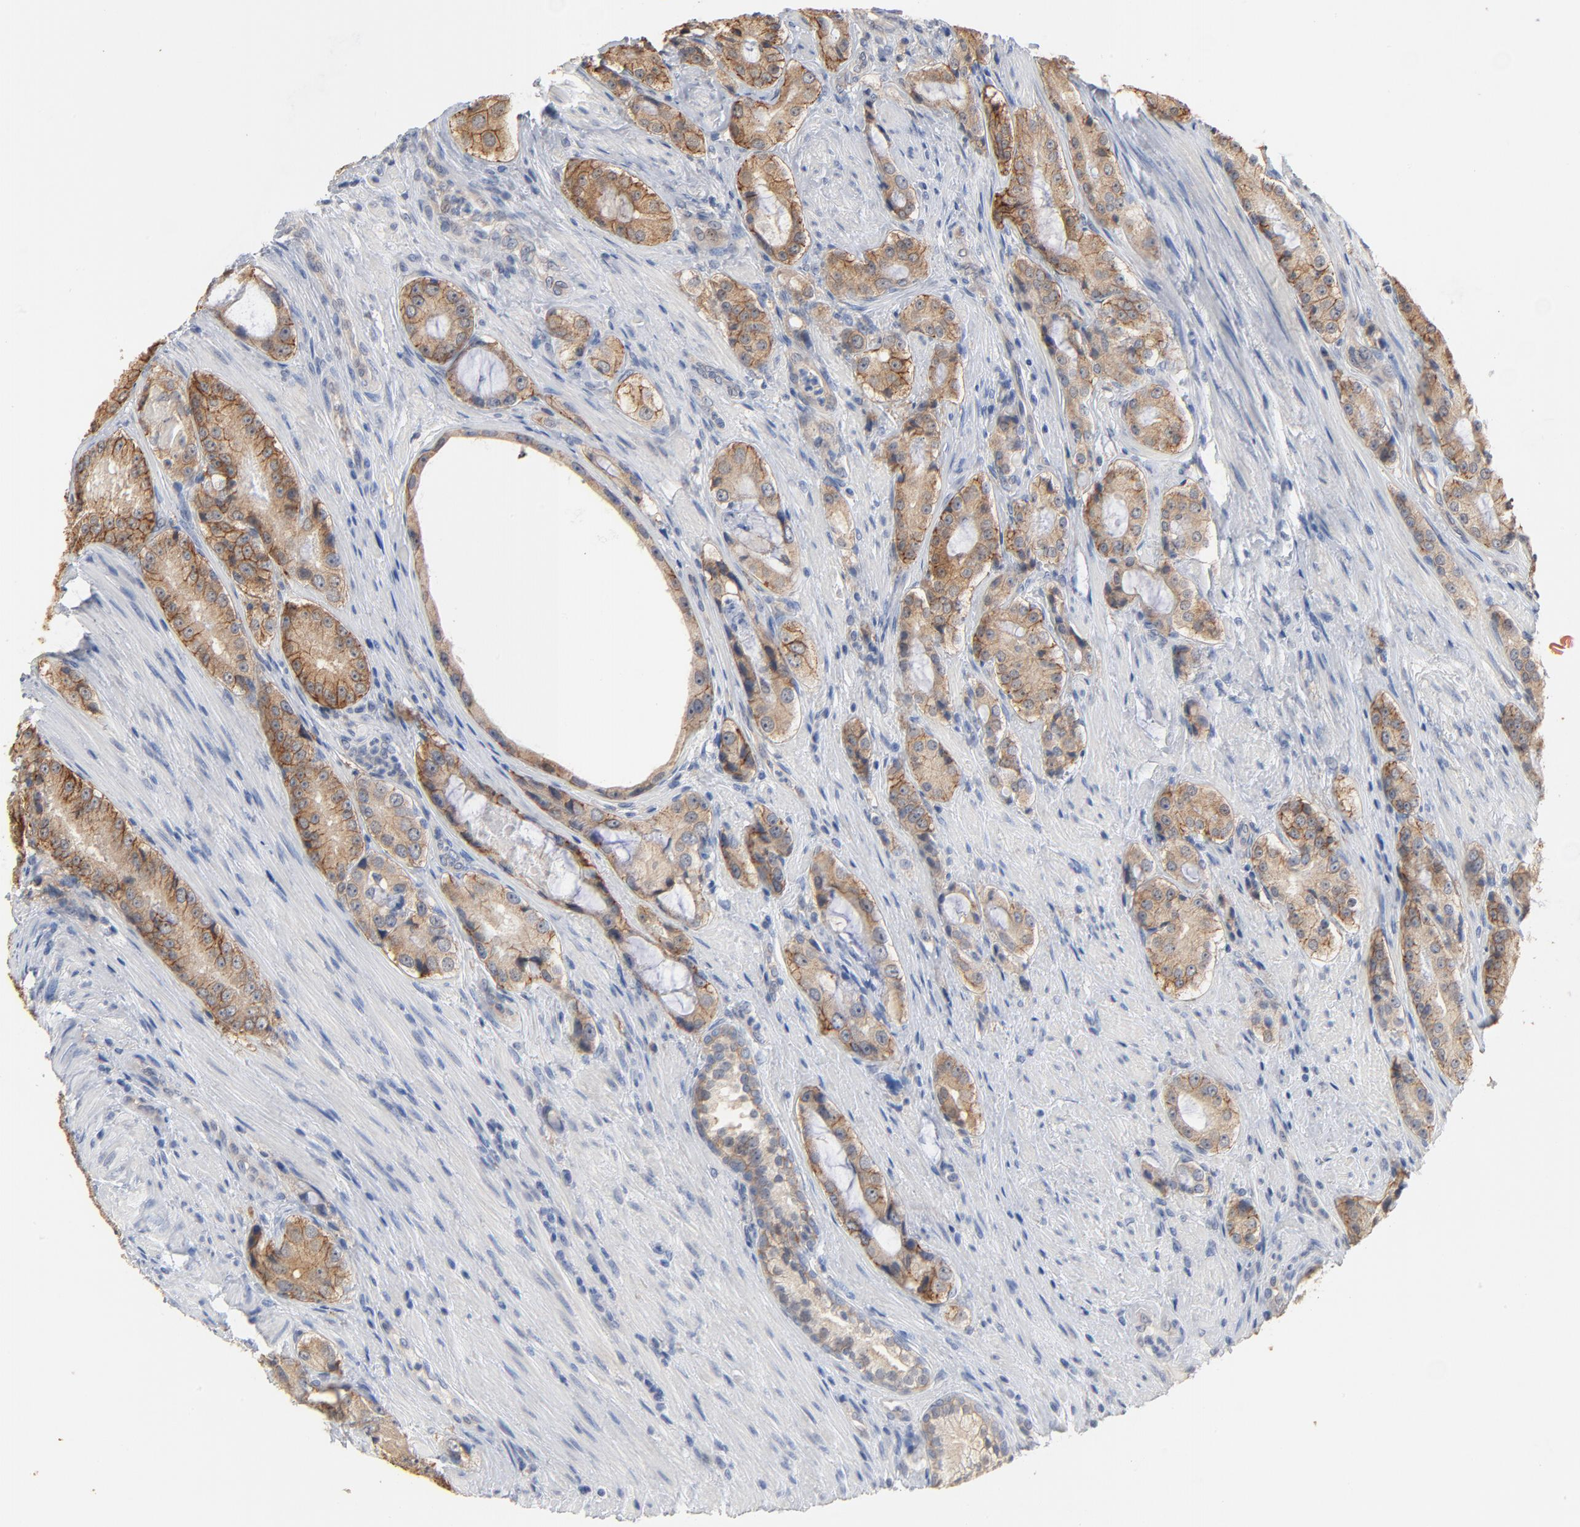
{"staining": {"intensity": "weak", "quantity": ">75%", "location": "cytoplasmic/membranous"}, "tissue": "prostate cancer", "cell_type": "Tumor cells", "image_type": "cancer", "snomed": [{"axis": "morphology", "description": "Adenocarcinoma, High grade"}, {"axis": "topography", "description": "Prostate"}], "caption": "A micrograph of high-grade adenocarcinoma (prostate) stained for a protein shows weak cytoplasmic/membranous brown staining in tumor cells.", "gene": "EPCAM", "patient": {"sex": "male", "age": 72}}